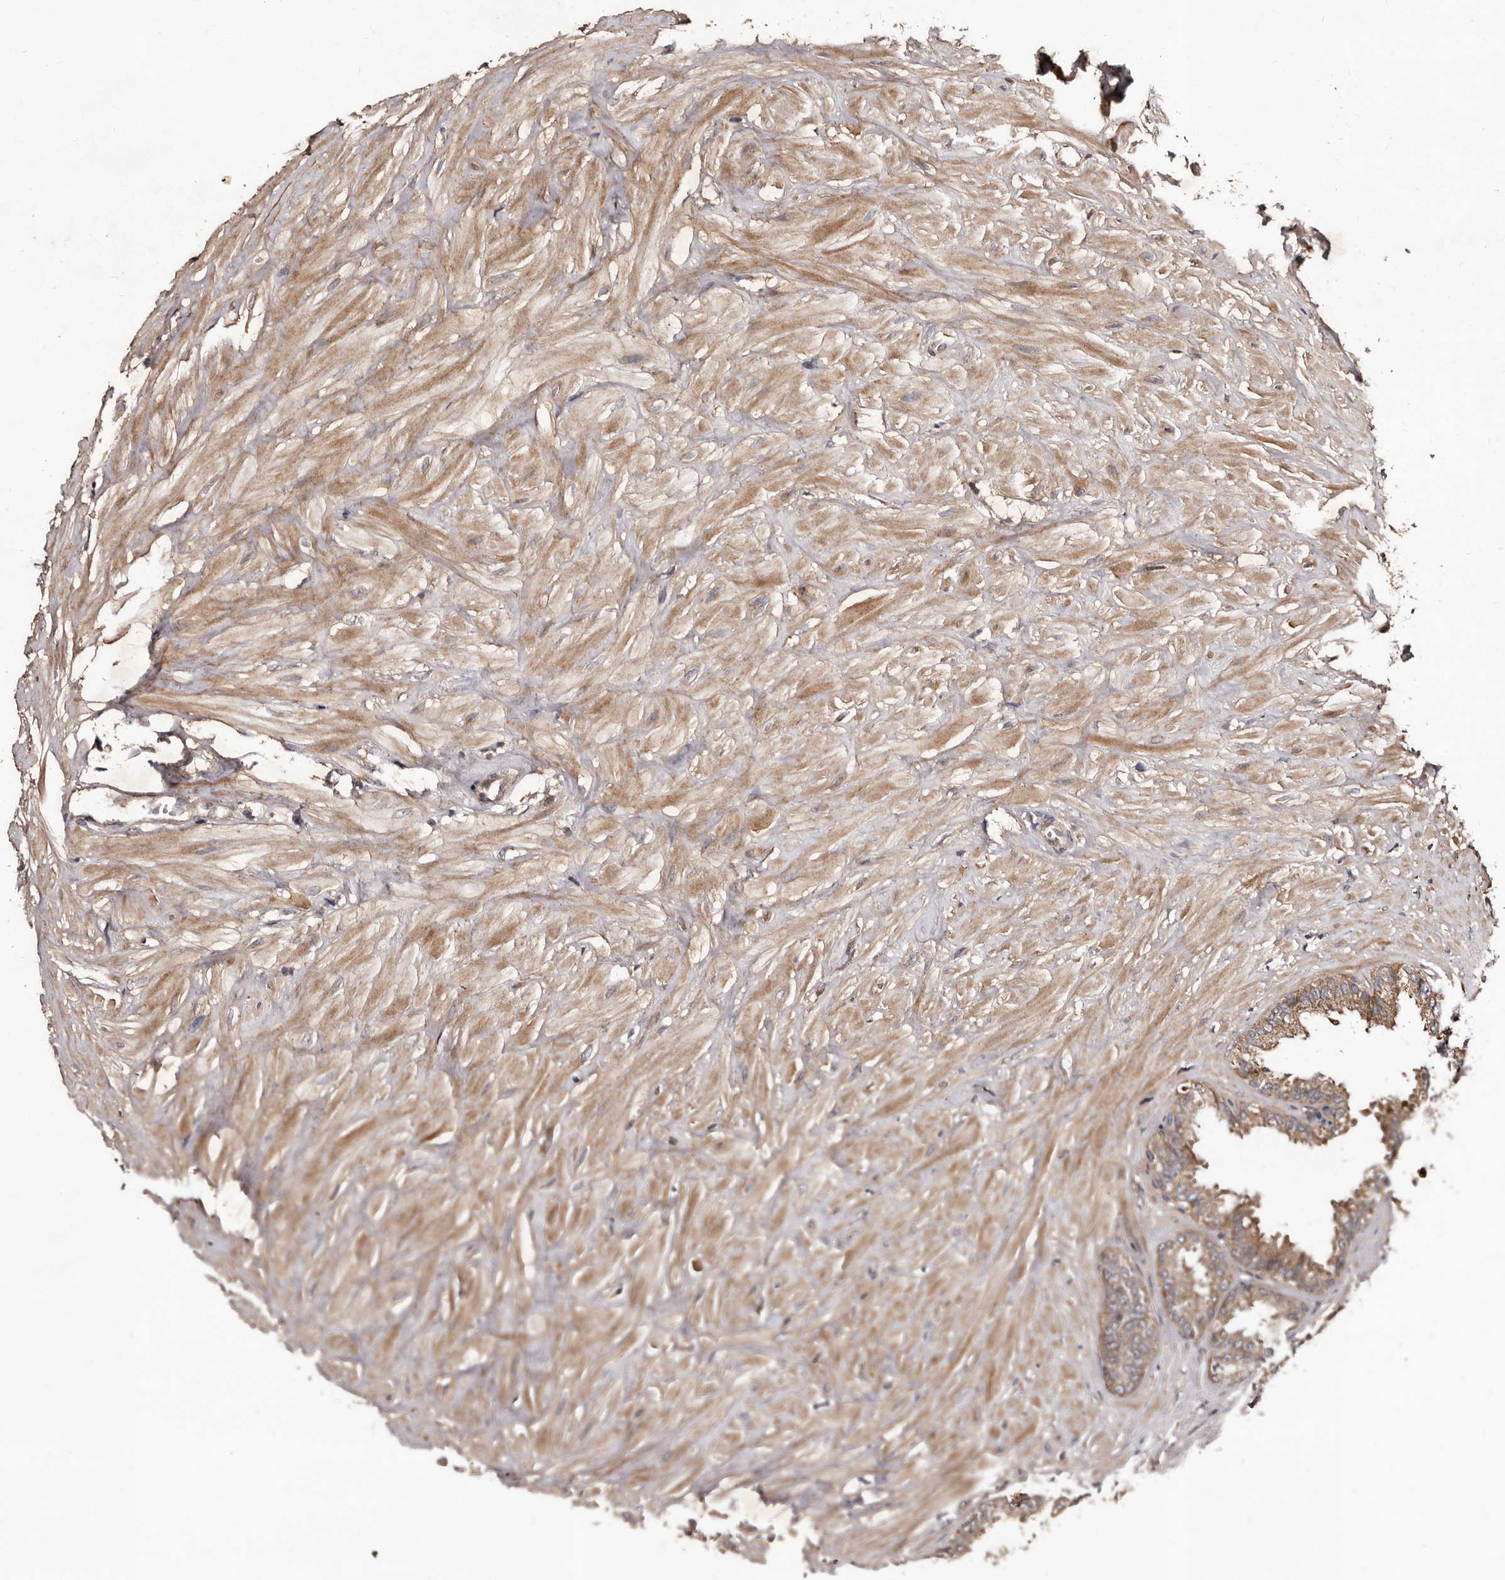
{"staining": {"intensity": "moderate", "quantity": ">75%", "location": "cytoplasmic/membranous"}, "tissue": "seminal vesicle", "cell_type": "Glandular cells", "image_type": "normal", "snomed": [{"axis": "morphology", "description": "Normal tissue, NOS"}, {"axis": "topography", "description": "Seminal veicle"}], "caption": "Glandular cells reveal medium levels of moderate cytoplasmic/membranous expression in about >75% of cells in unremarkable seminal vesicle.", "gene": "MKRN3", "patient": {"sex": "male", "age": 64}}